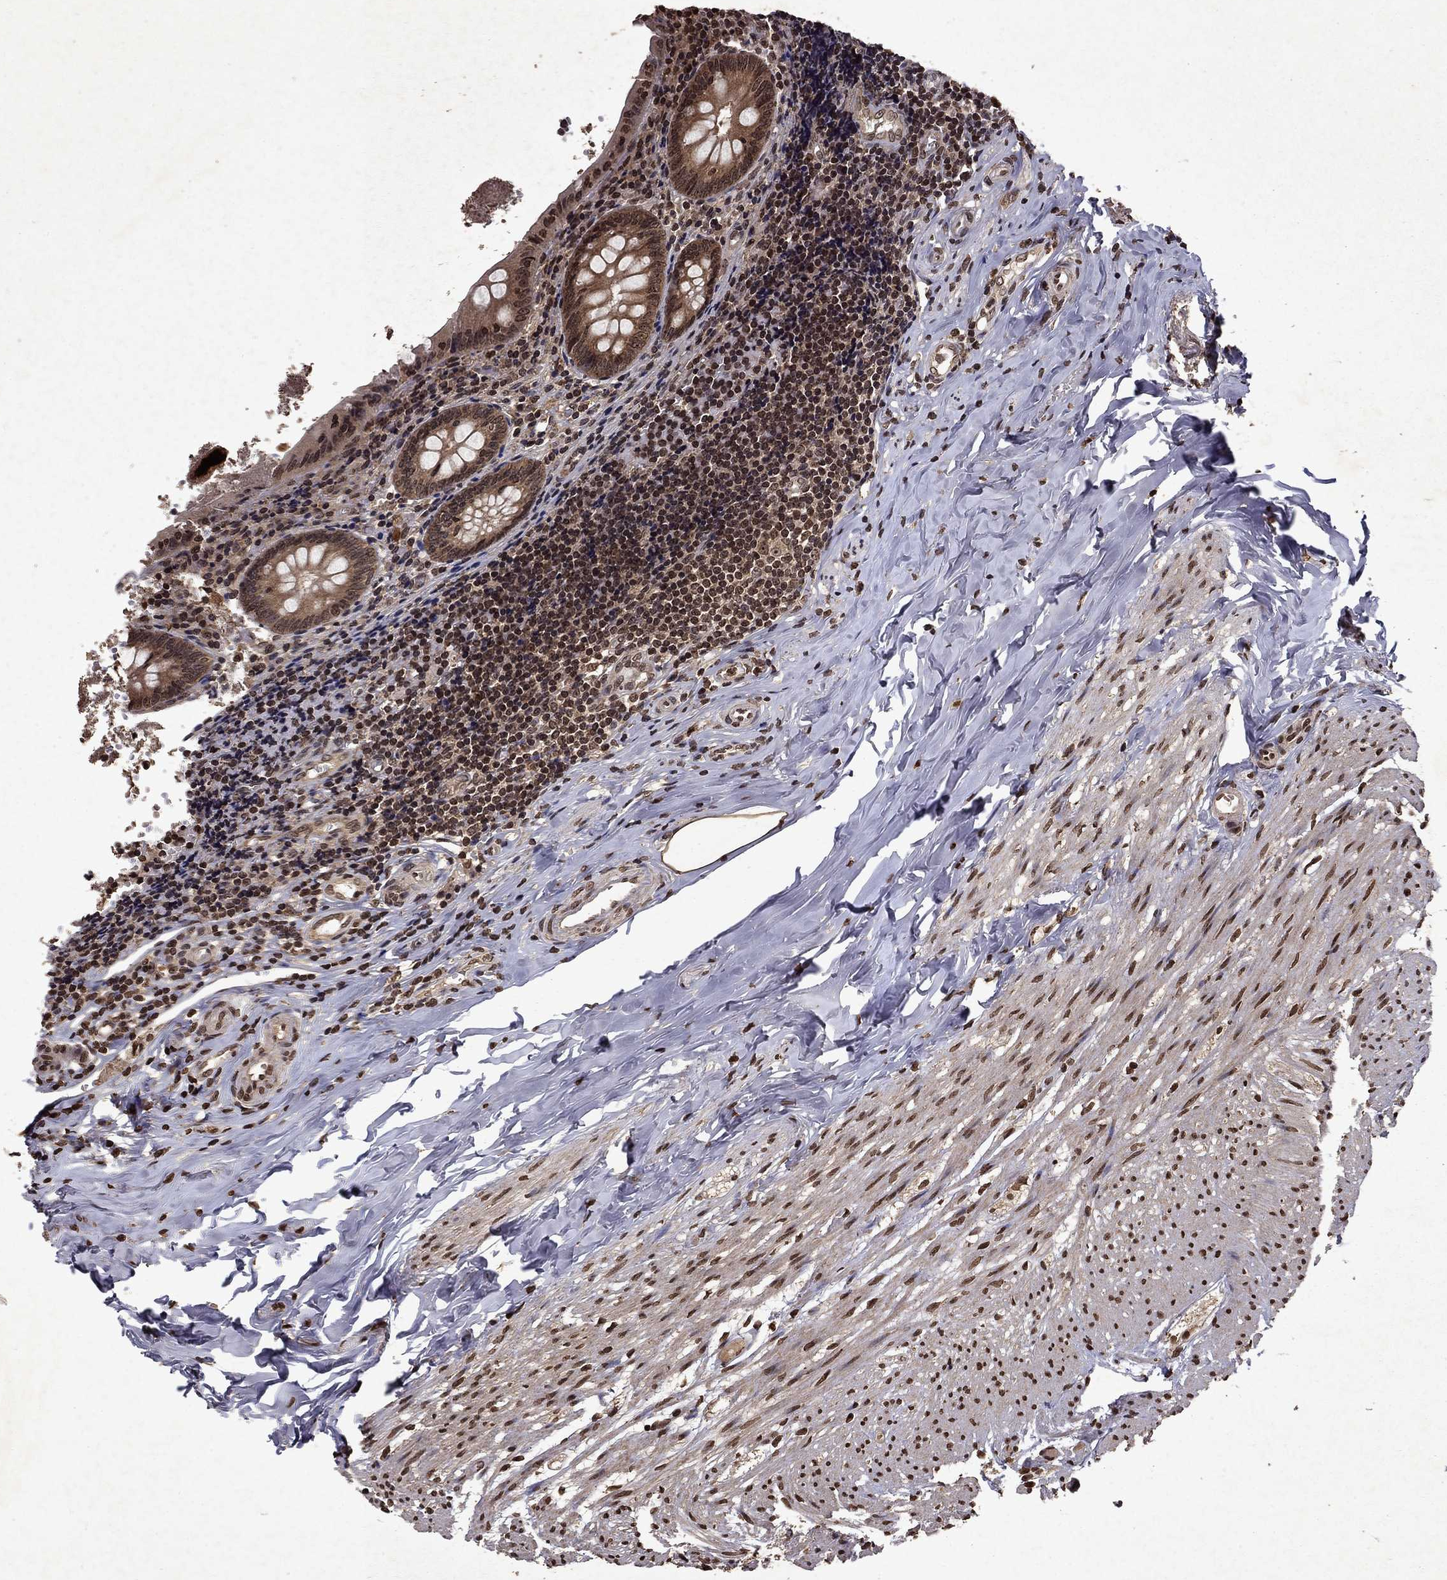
{"staining": {"intensity": "moderate", "quantity": "25%-75%", "location": "cytoplasmic/membranous,nuclear"}, "tissue": "appendix", "cell_type": "Glandular cells", "image_type": "normal", "snomed": [{"axis": "morphology", "description": "Normal tissue, NOS"}, {"axis": "topography", "description": "Appendix"}], "caption": "Brown immunohistochemical staining in unremarkable appendix shows moderate cytoplasmic/membranous,nuclear expression in approximately 25%-75% of glandular cells. (DAB IHC, brown staining for protein, blue staining for nuclei).", "gene": "PIN4", "patient": {"sex": "female", "age": 23}}